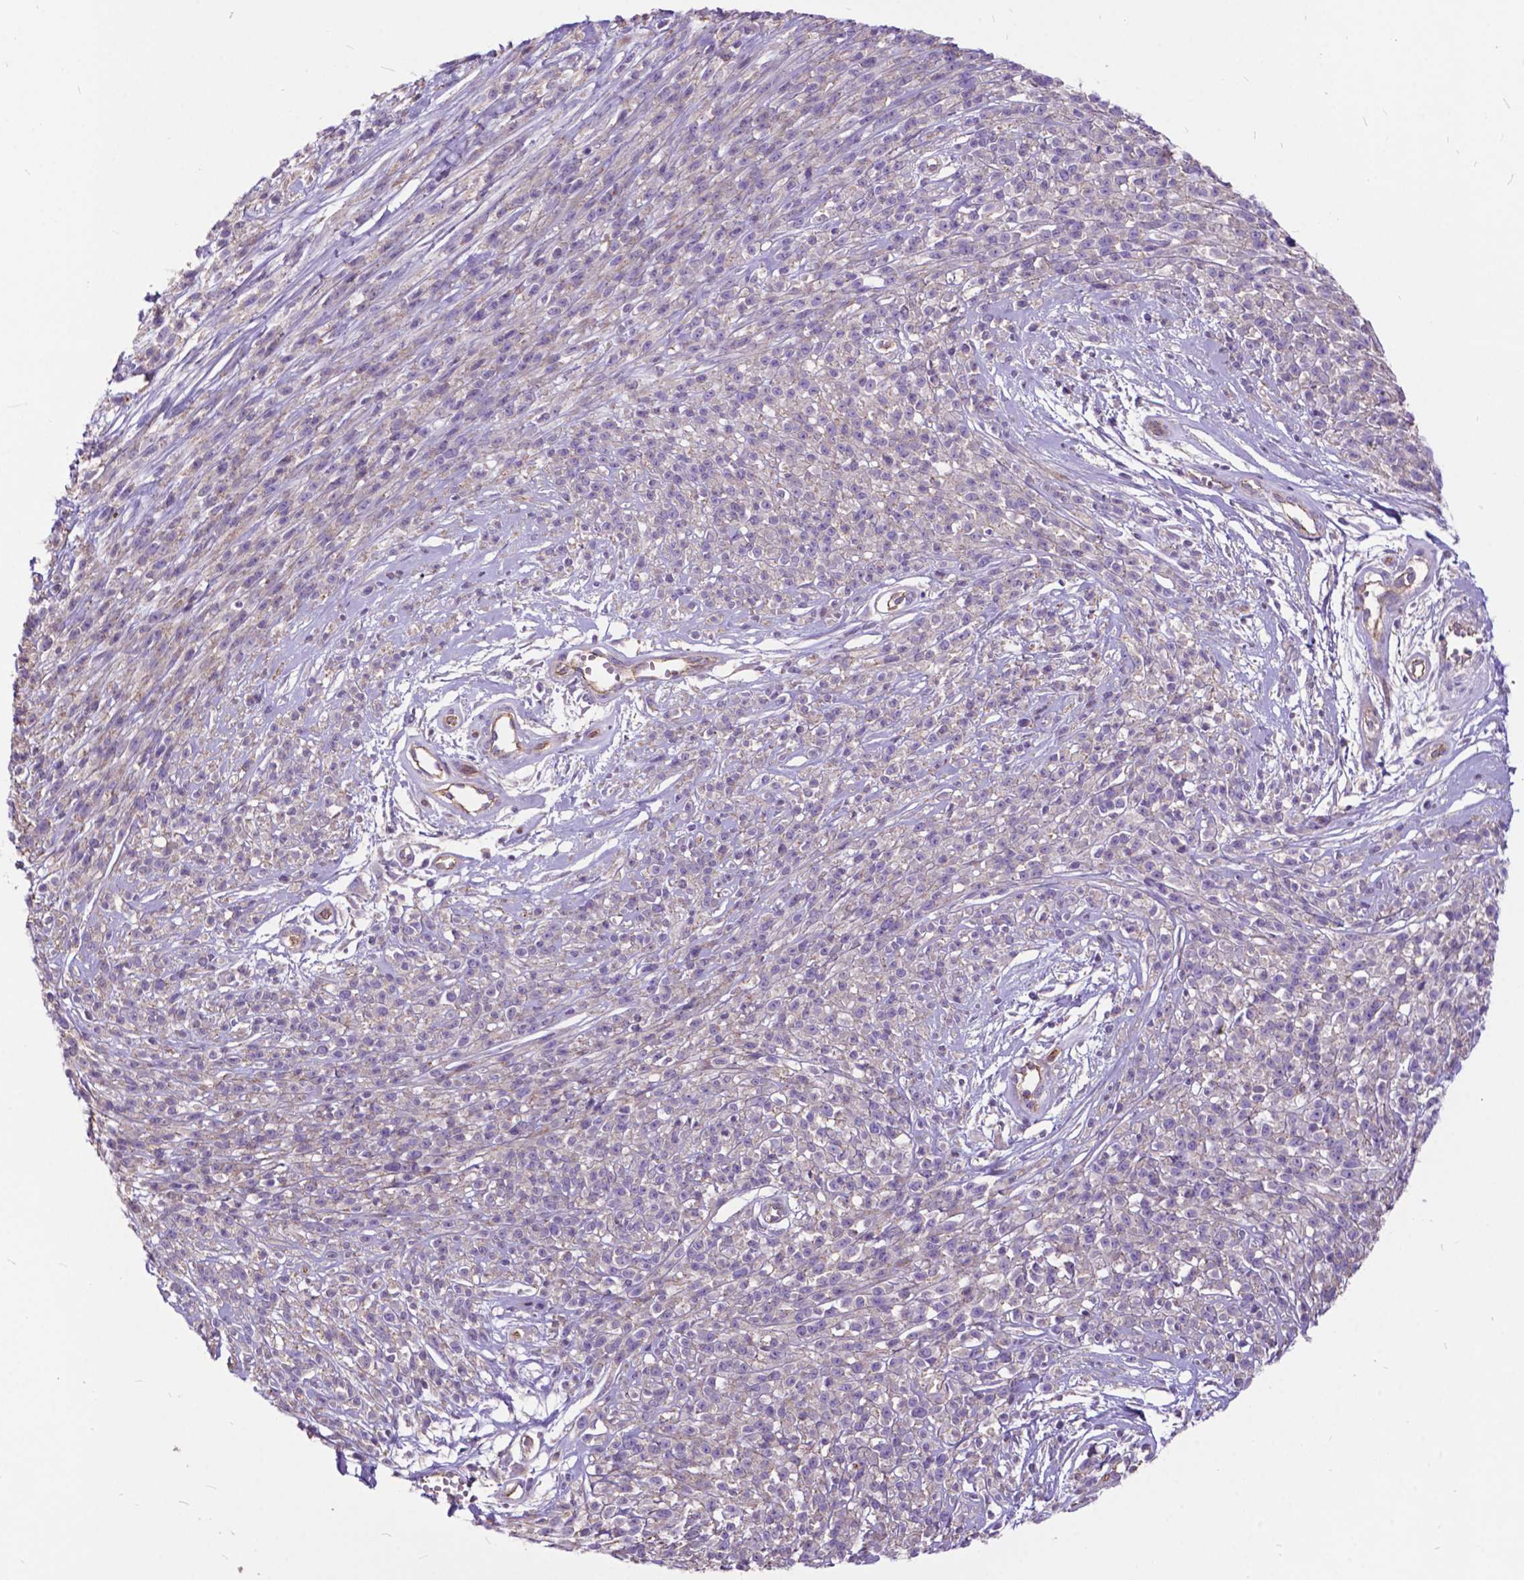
{"staining": {"intensity": "negative", "quantity": "none", "location": "none"}, "tissue": "melanoma", "cell_type": "Tumor cells", "image_type": "cancer", "snomed": [{"axis": "morphology", "description": "Malignant melanoma, NOS"}, {"axis": "topography", "description": "Skin"}, {"axis": "topography", "description": "Skin of trunk"}], "caption": "Human malignant melanoma stained for a protein using immunohistochemistry reveals no staining in tumor cells.", "gene": "FLT4", "patient": {"sex": "male", "age": 74}}